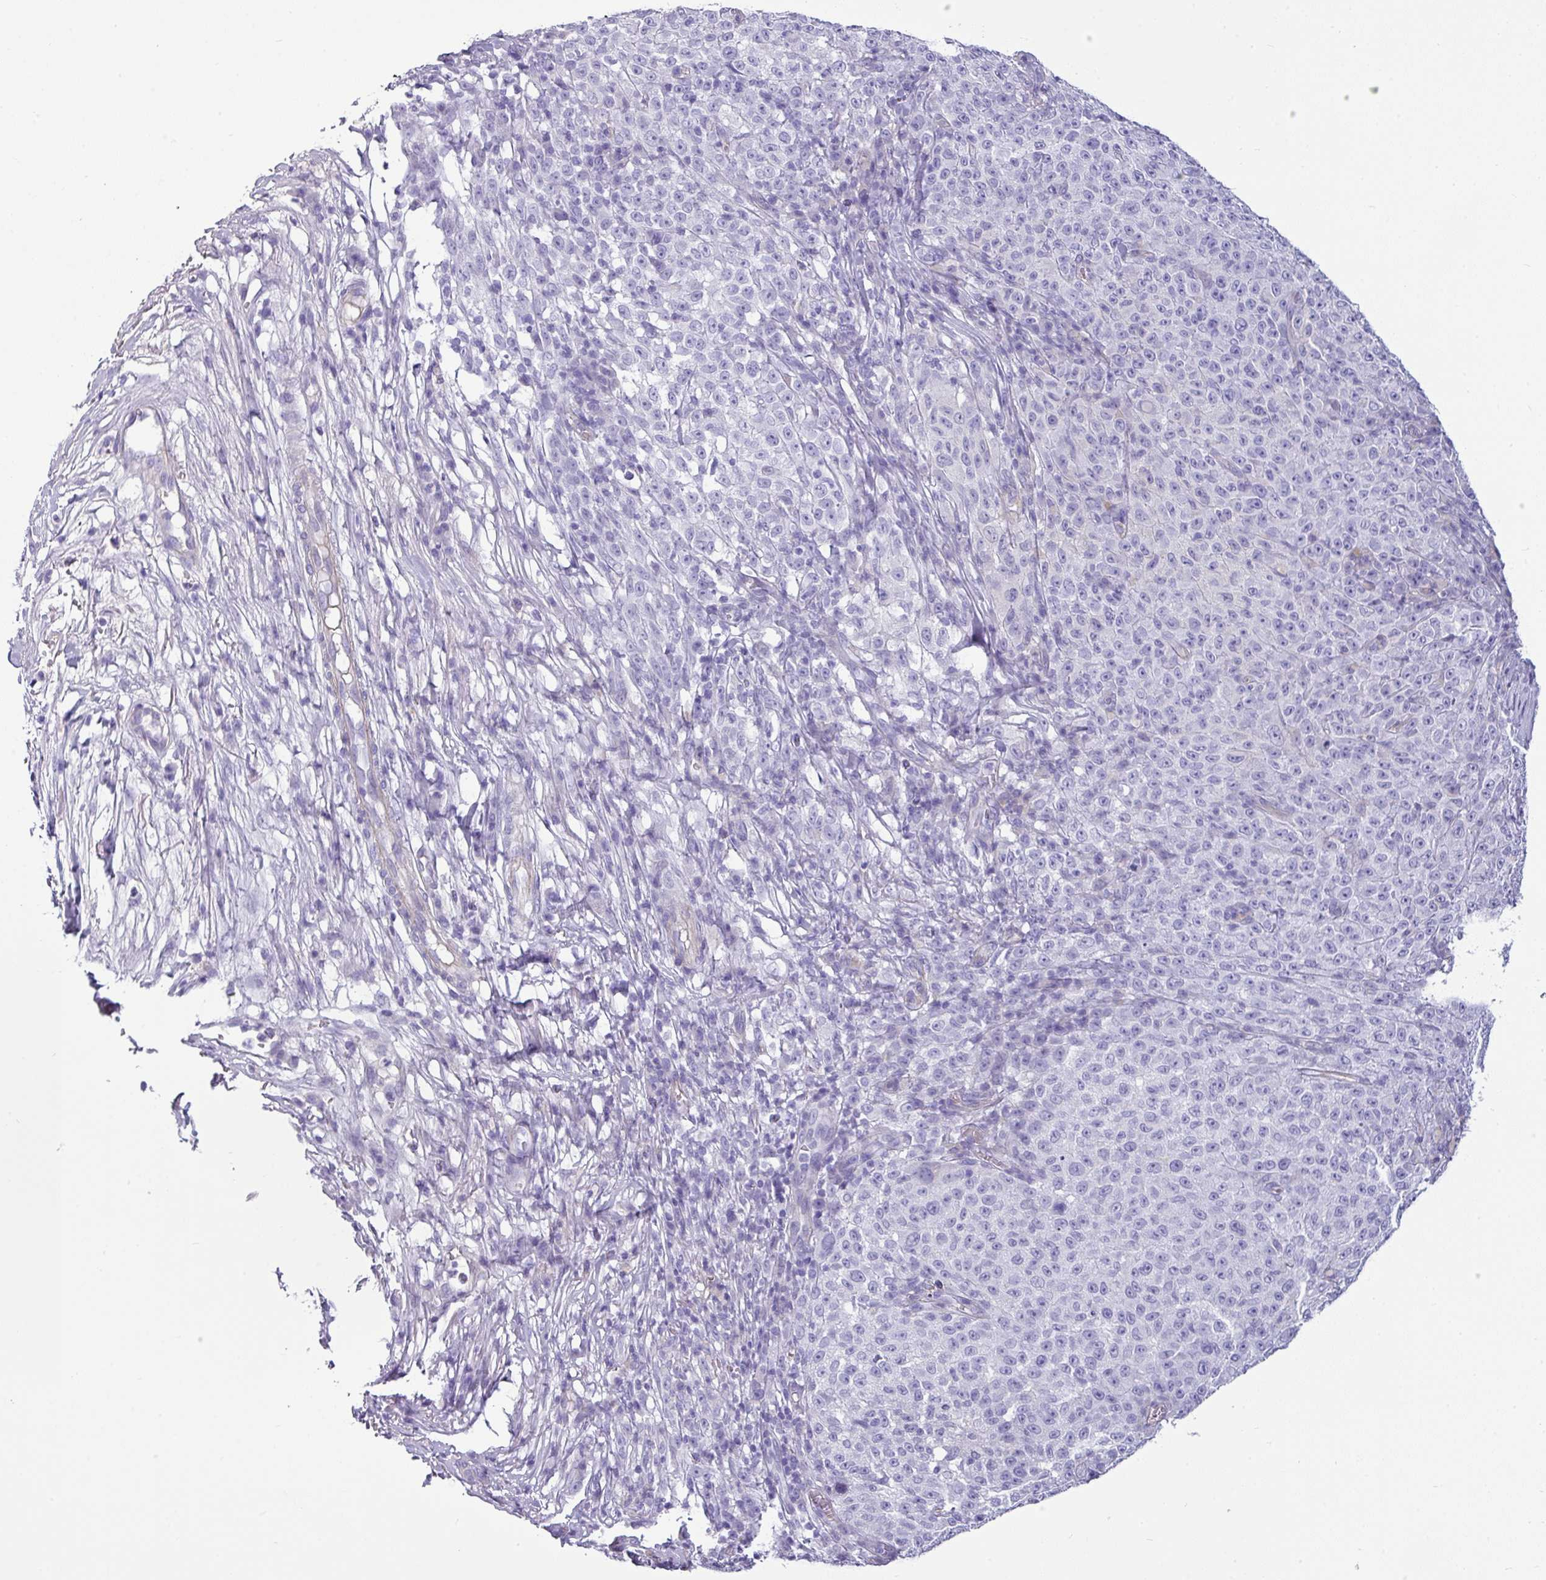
{"staining": {"intensity": "negative", "quantity": "none", "location": "none"}, "tissue": "melanoma", "cell_type": "Tumor cells", "image_type": "cancer", "snomed": [{"axis": "morphology", "description": "Malignant melanoma, NOS"}, {"axis": "topography", "description": "Skin"}], "caption": "A photomicrograph of malignant melanoma stained for a protein reveals no brown staining in tumor cells. Brightfield microscopy of immunohistochemistry stained with DAB (brown) and hematoxylin (blue), captured at high magnification.", "gene": "VCX2", "patient": {"sex": "female", "age": 82}}